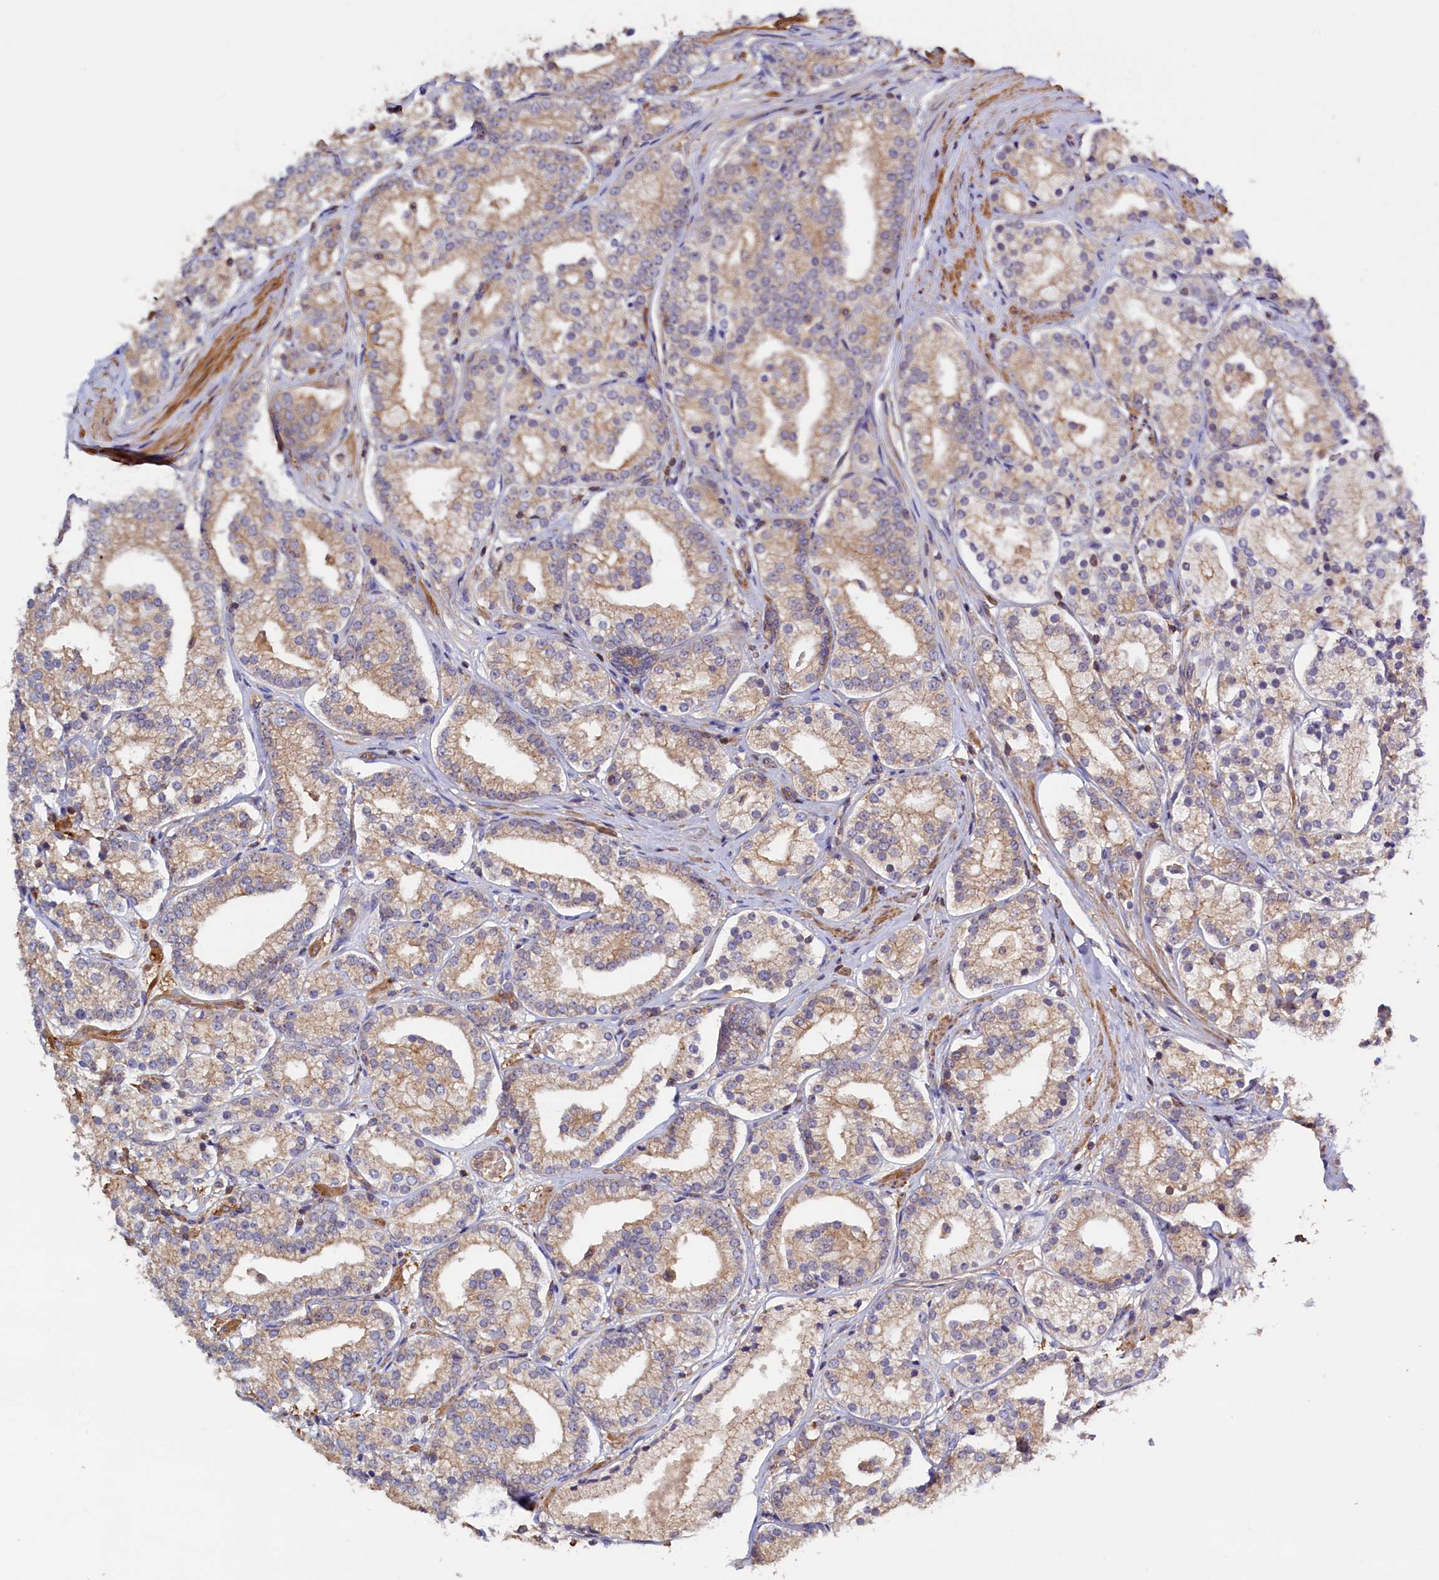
{"staining": {"intensity": "weak", "quantity": ">75%", "location": "cytoplasmic/membranous"}, "tissue": "prostate cancer", "cell_type": "Tumor cells", "image_type": "cancer", "snomed": [{"axis": "morphology", "description": "Adenocarcinoma, High grade"}, {"axis": "topography", "description": "Prostate"}], "caption": "Prostate cancer (high-grade adenocarcinoma) stained for a protein displays weak cytoplasmic/membranous positivity in tumor cells.", "gene": "DUOXA1", "patient": {"sex": "male", "age": 69}}